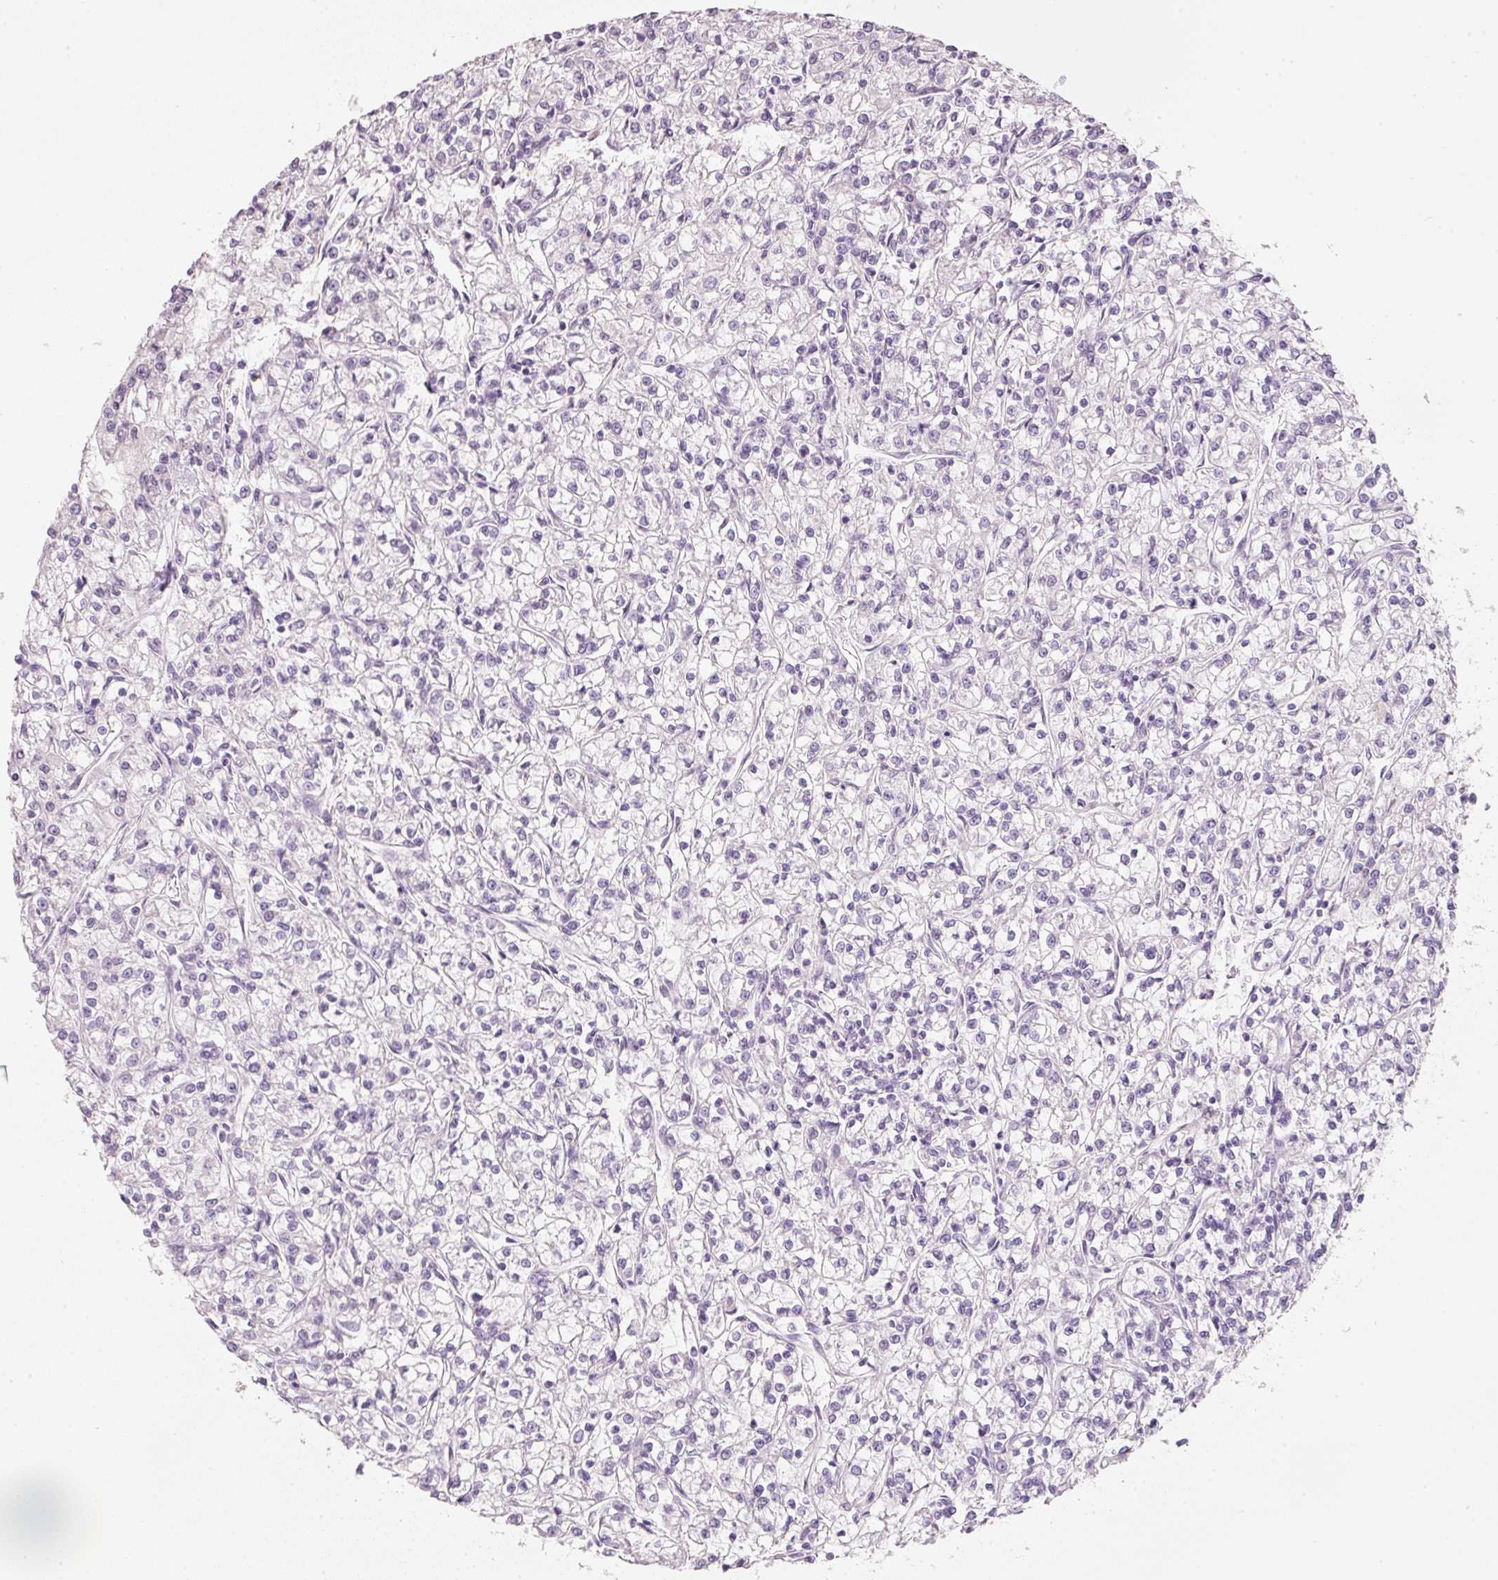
{"staining": {"intensity": "negative", "quantity": "none", "location": "none"}, "tissue": "renal cancer", "cell_type": "Tumor cells", "image_type": "cancer", "snomed": [{"axis": "morphology", "description": "Adenocarcinoma, NOS"}, {"axis": "topography", "description": "Kidney"}], "caption": "Immunohistochemistry (IHC) photomicrograph of neoplastic tissue: renal cancer (adenocarcinoma) stained with DAB shows no significant protein staining in tumor cells. Brightfield microscopy of IHC stained with DAB (3,3'-diaminobenzidine) (brown) and hematoxylin (blue), captured at high magnification.", "gene": "ENSG00000206549", "patient": {"sex": "female", "age": 59}}